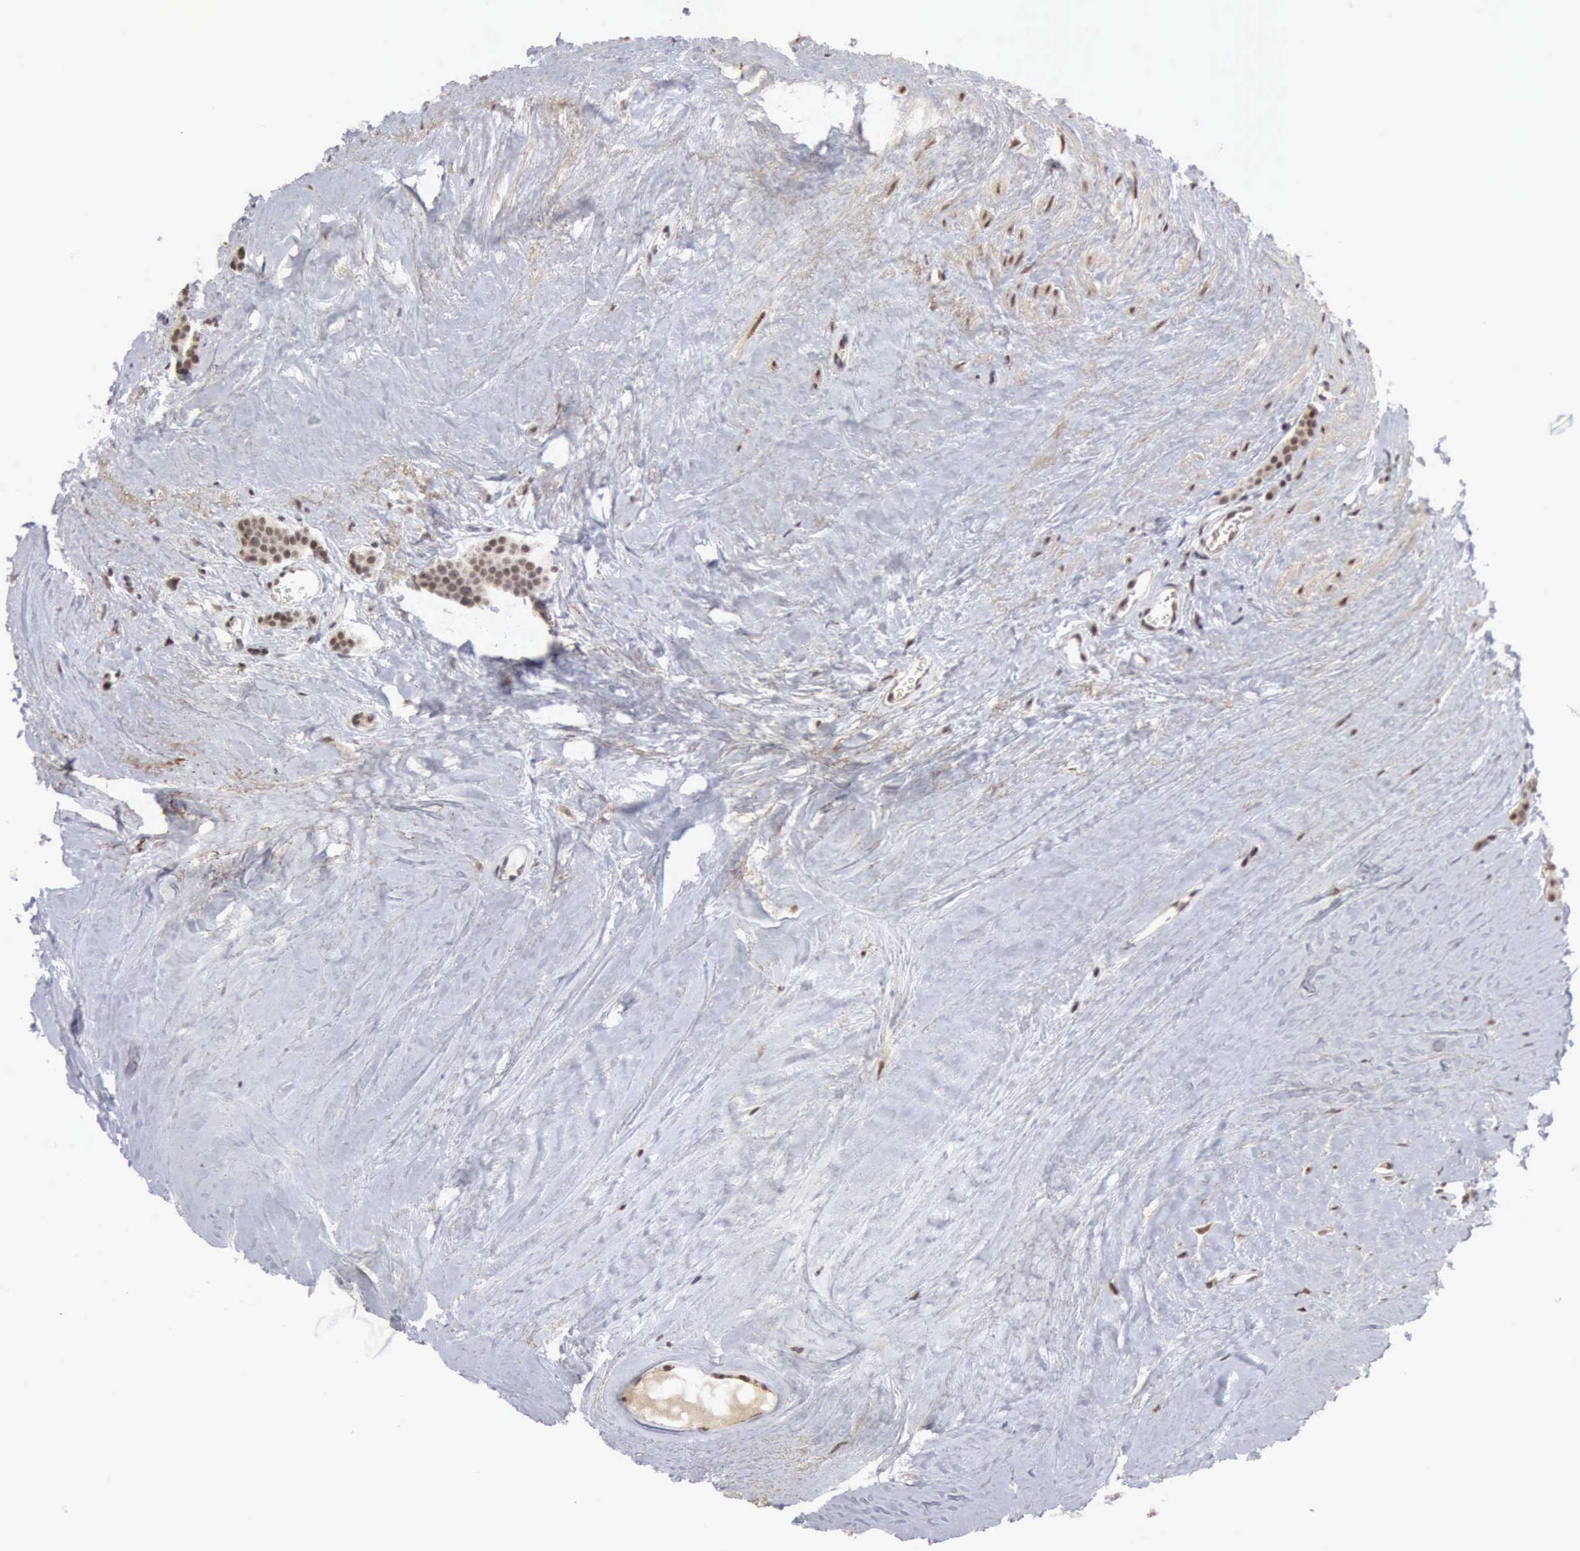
{"staining": {"intensity": "weak", "quantity": ">75%", "location": "nuclear"}, "tissue": "carcinoid", "cell_type": "Tumor cells", "image_type": "cancer", "snomed": [{"axis": "morphology", "description": "Carcinoid, malignant, NOS"}, {"axis": "topography", "description": "Small intestine"}], "caption": "Immunohistochemistry staining of malignant carcinoid, which demonstrates low levels of weak nuclear expression in approximately >75% of tumor cells indicating weak nuclear protein expression. The staining was performed using DAB (brown) for protein detection and nuclei were counterstained in hematoxylin (blue).", "gene": "CDKN2A", "patient": {"sex": "male", "age": 60}}